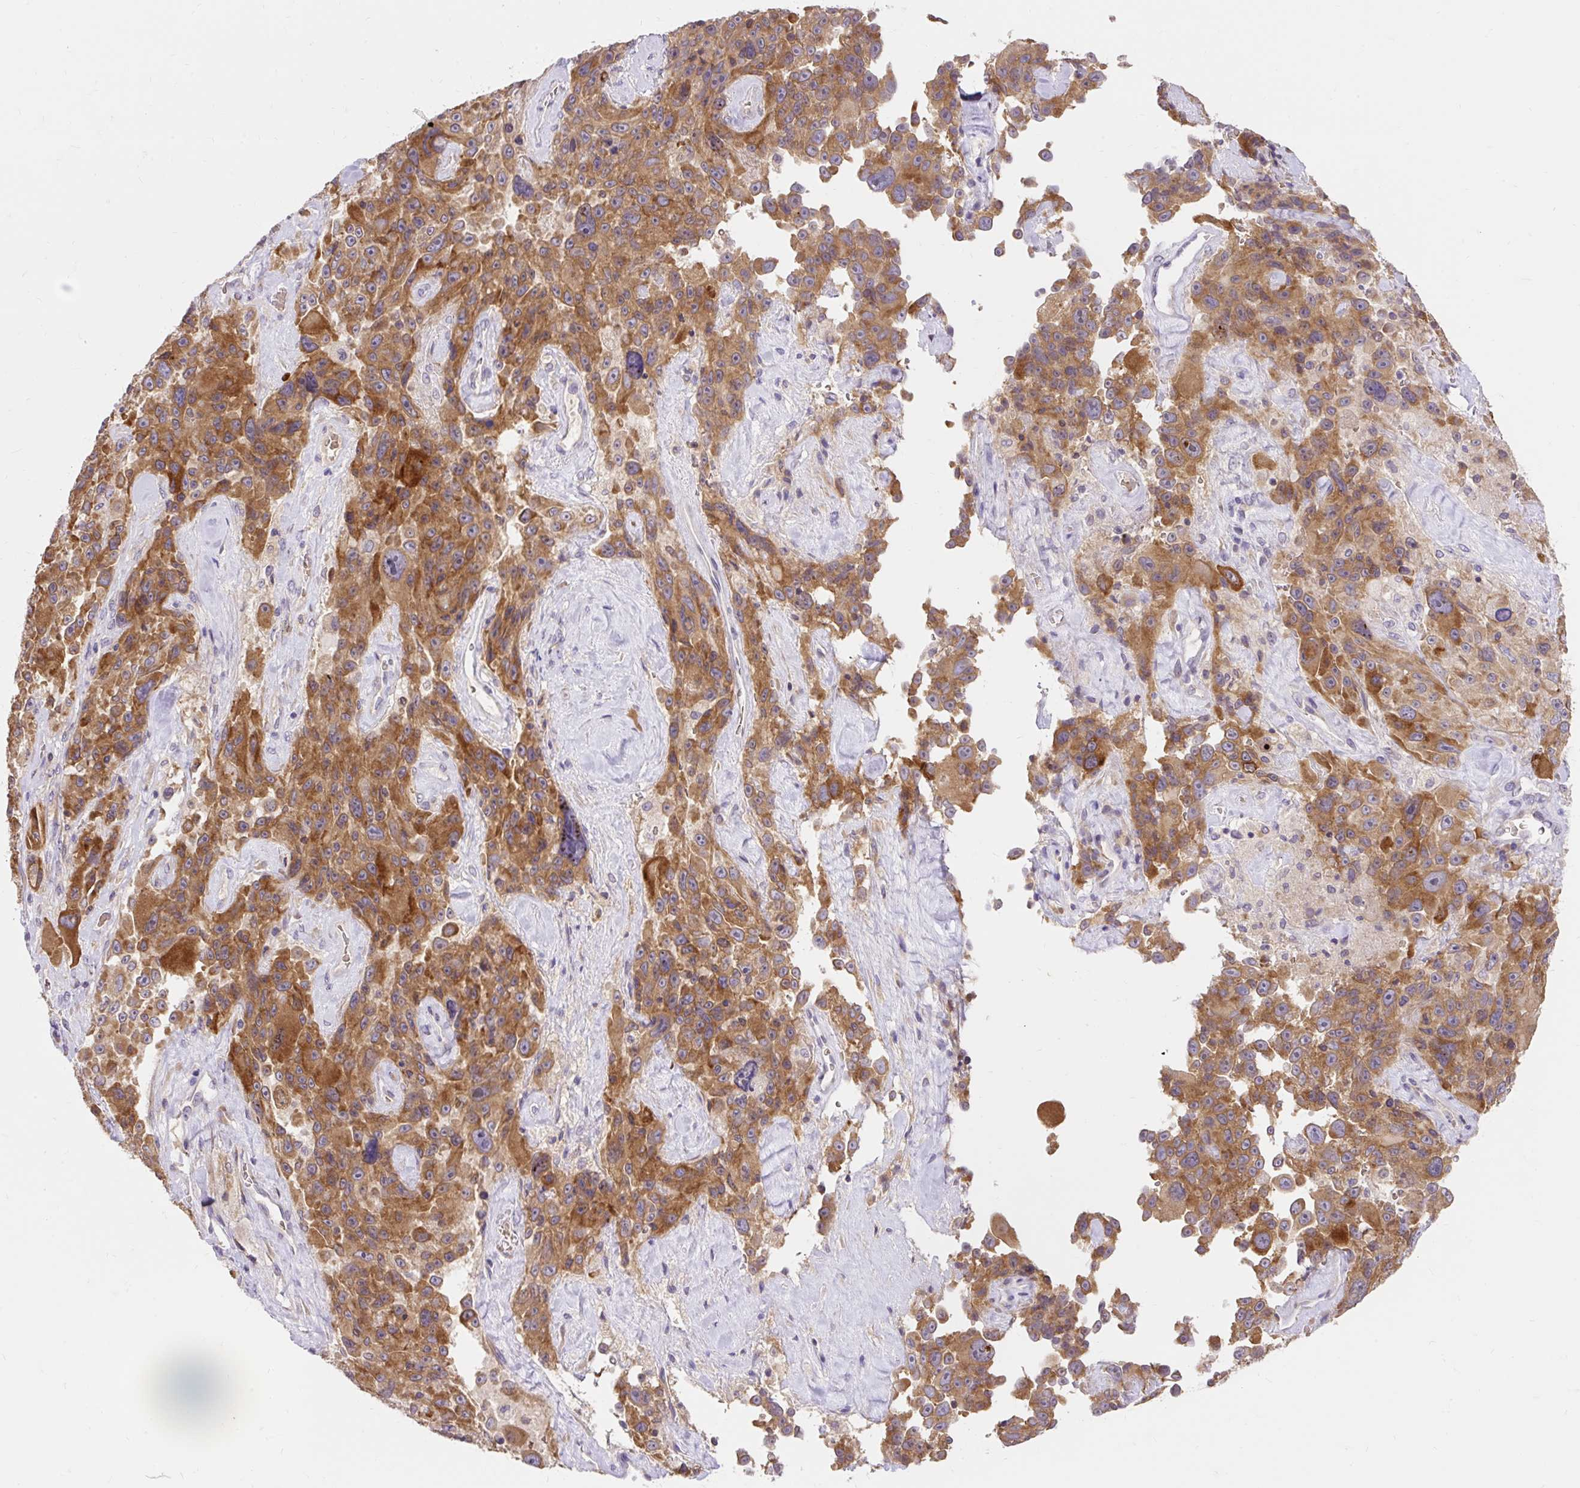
{"staining": {"intensity": "moderate", "quantity": ">75%", "location": "cytoplasmic/membranous"}, "tissue": "melanoma", "cell_type": "Tumor cells", "image_type": "cancer", "snomed": [{"axis": "morphology", "description": "Malignant melanoma, Metastatic site"}, {"axis": "topography", "description": "Lymph node"}], "caption": "Approximately >75% of tumor cells in human melanoma display moderate cytoplasmic/membranous protein staining as visualized by brown immunohistochemical staining.", "gene": "SEC63", "patient": {"sex": "male", "age": 62}}